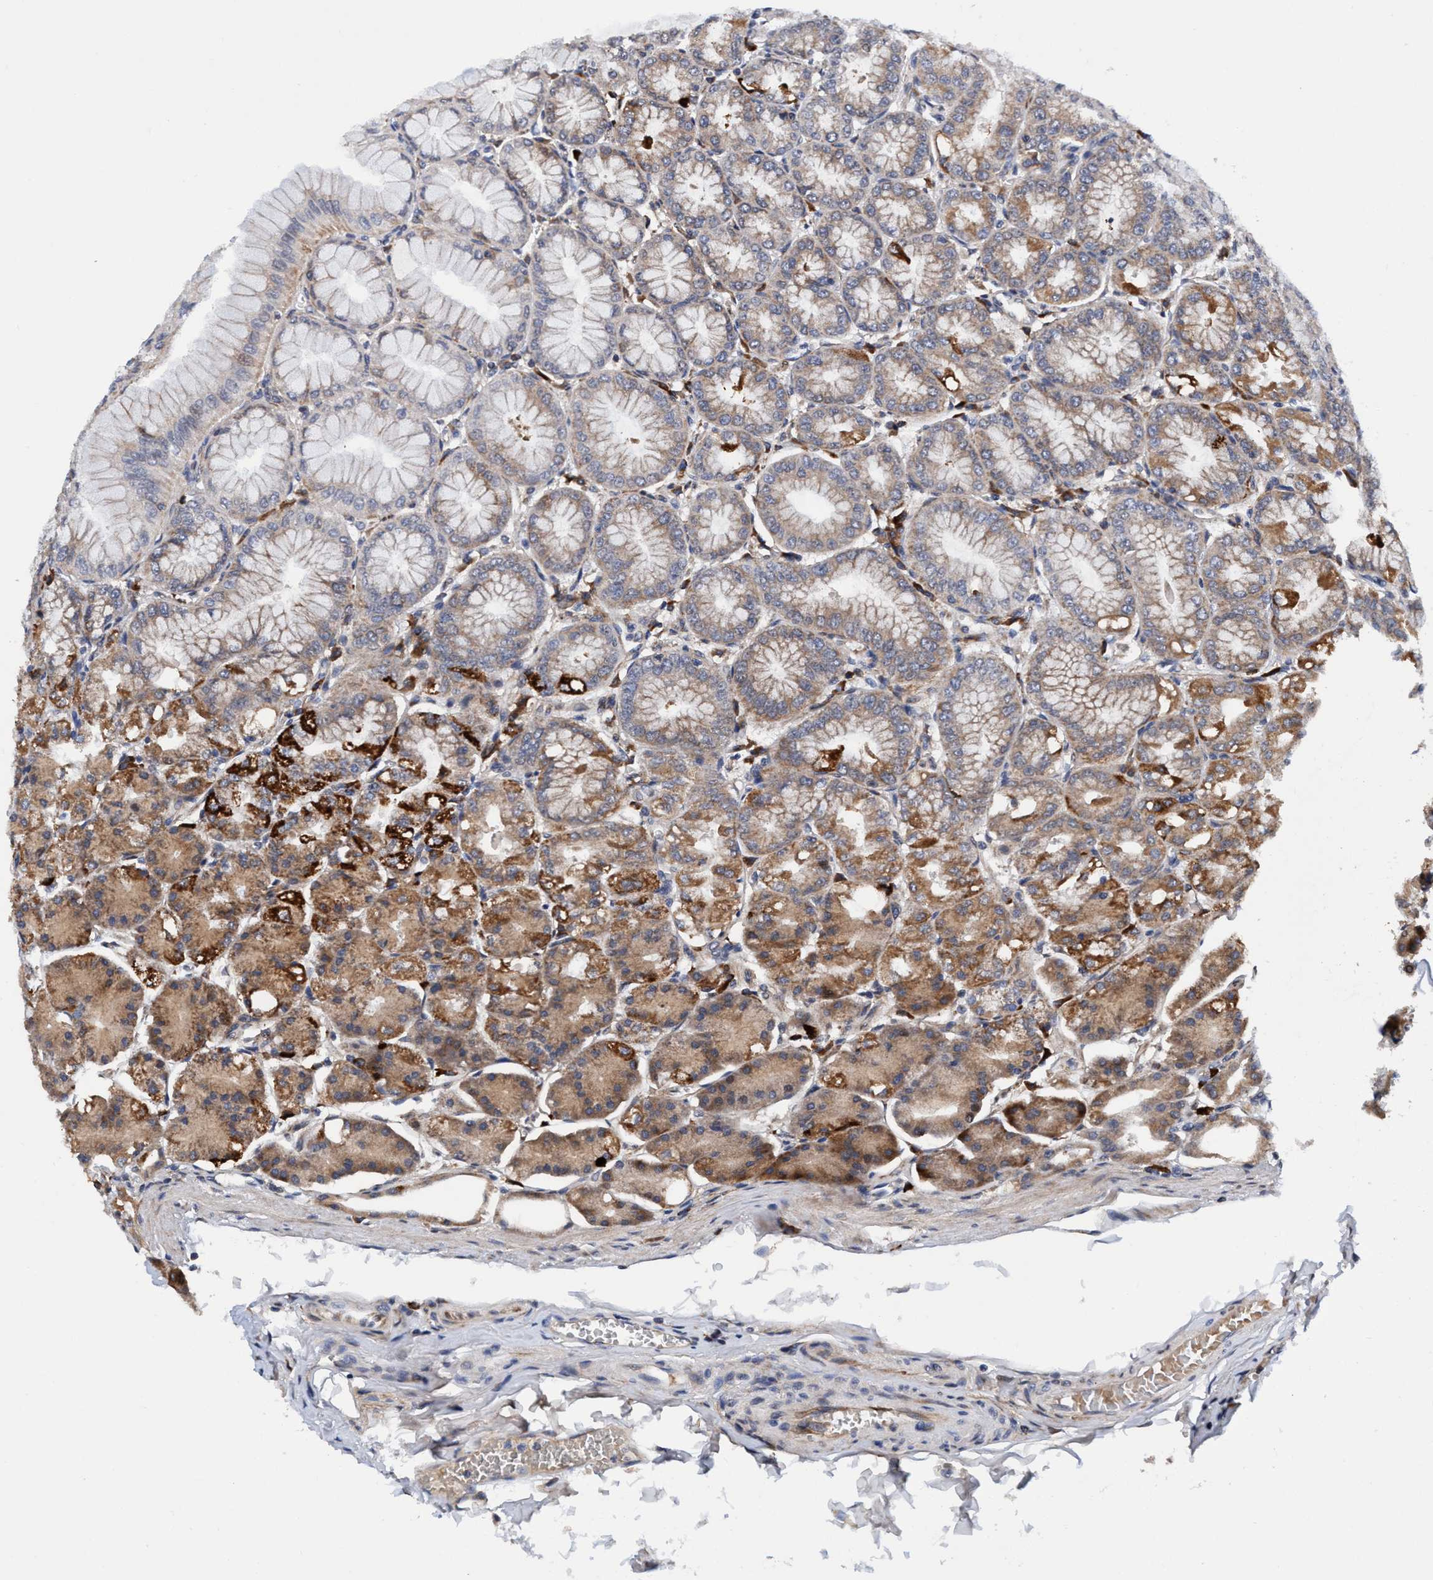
{"staining": {"intensity": "moderate", "quantity": ">75%", "location": "cytoplasmic/membranous"}, "tissue": "stomach", "cell_type": "Glandular cells", "image_type": "normal", "snomed": [{"axis": "morphology", "description": "Normal tissue, NOS"}, {"axis": "topography", "description": "Stomach, lower"}], "caption": "This is a histology image of IHC staining of benign stomach, which shows moderate positivity in the cytoplasmic/membranous of glandular cells.", "gene": "AGAP2", "patient": {"sex": "male", "age": 71}}